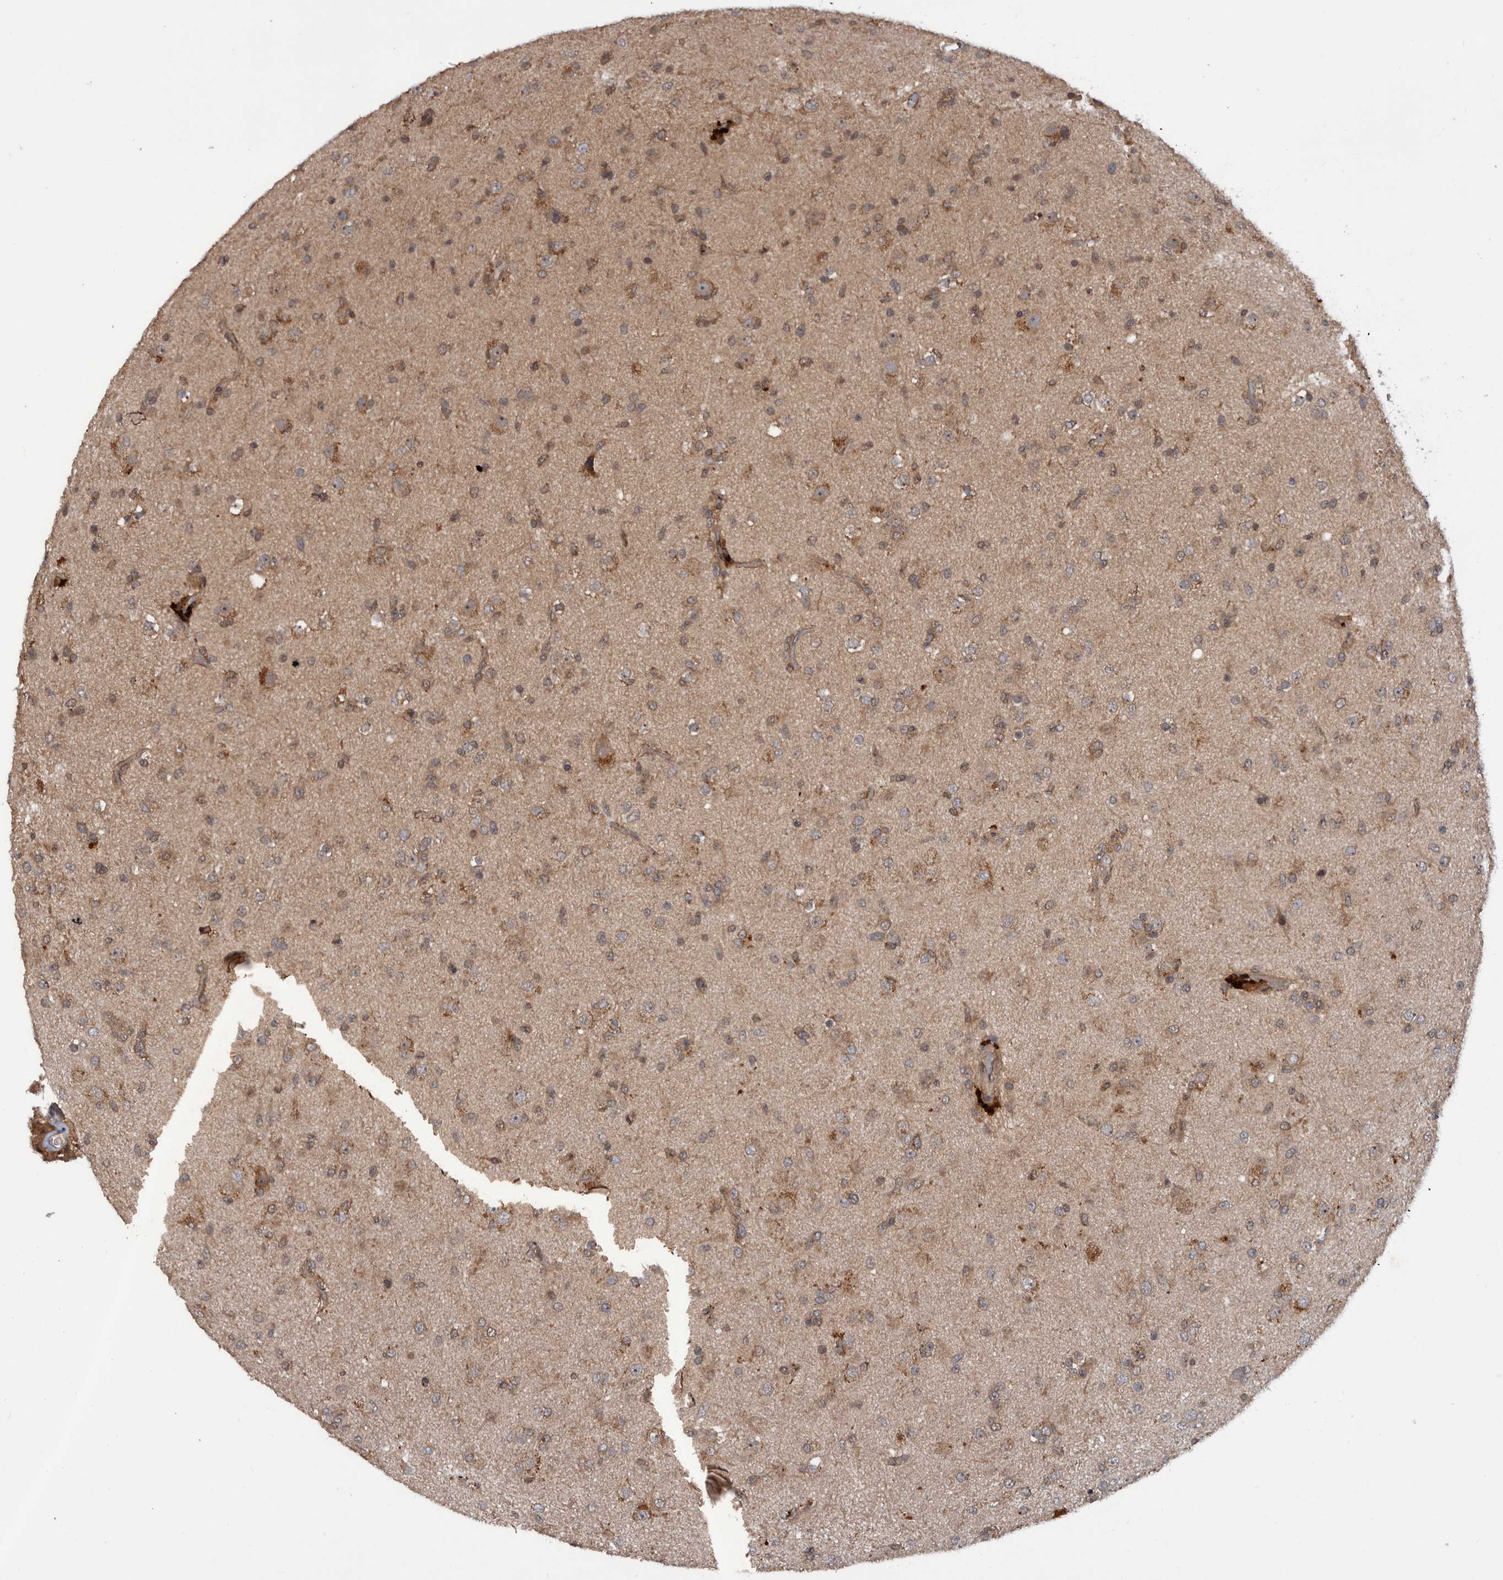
{"staining": {"intensity": "moderate", "quantity": "25%-75%", "location": "cytoplasmic/membranous"}, "tissue": "glioma", "cell_type": "Tumor cells", "image_type": "cancer", "snomed": [{"axis": "morphology", "description": "Glioma, malignant, Low grade"}, {"axis": "topography", "description": "Brain"}], "caption": "An image of malignant glioma (low-grade) stained for a protein demonstrates moderate cytoplasmic/membranous brown staining in tumor cells.", "gene": "PLPBP", "patient": {"sex": "male", "age": 65}}